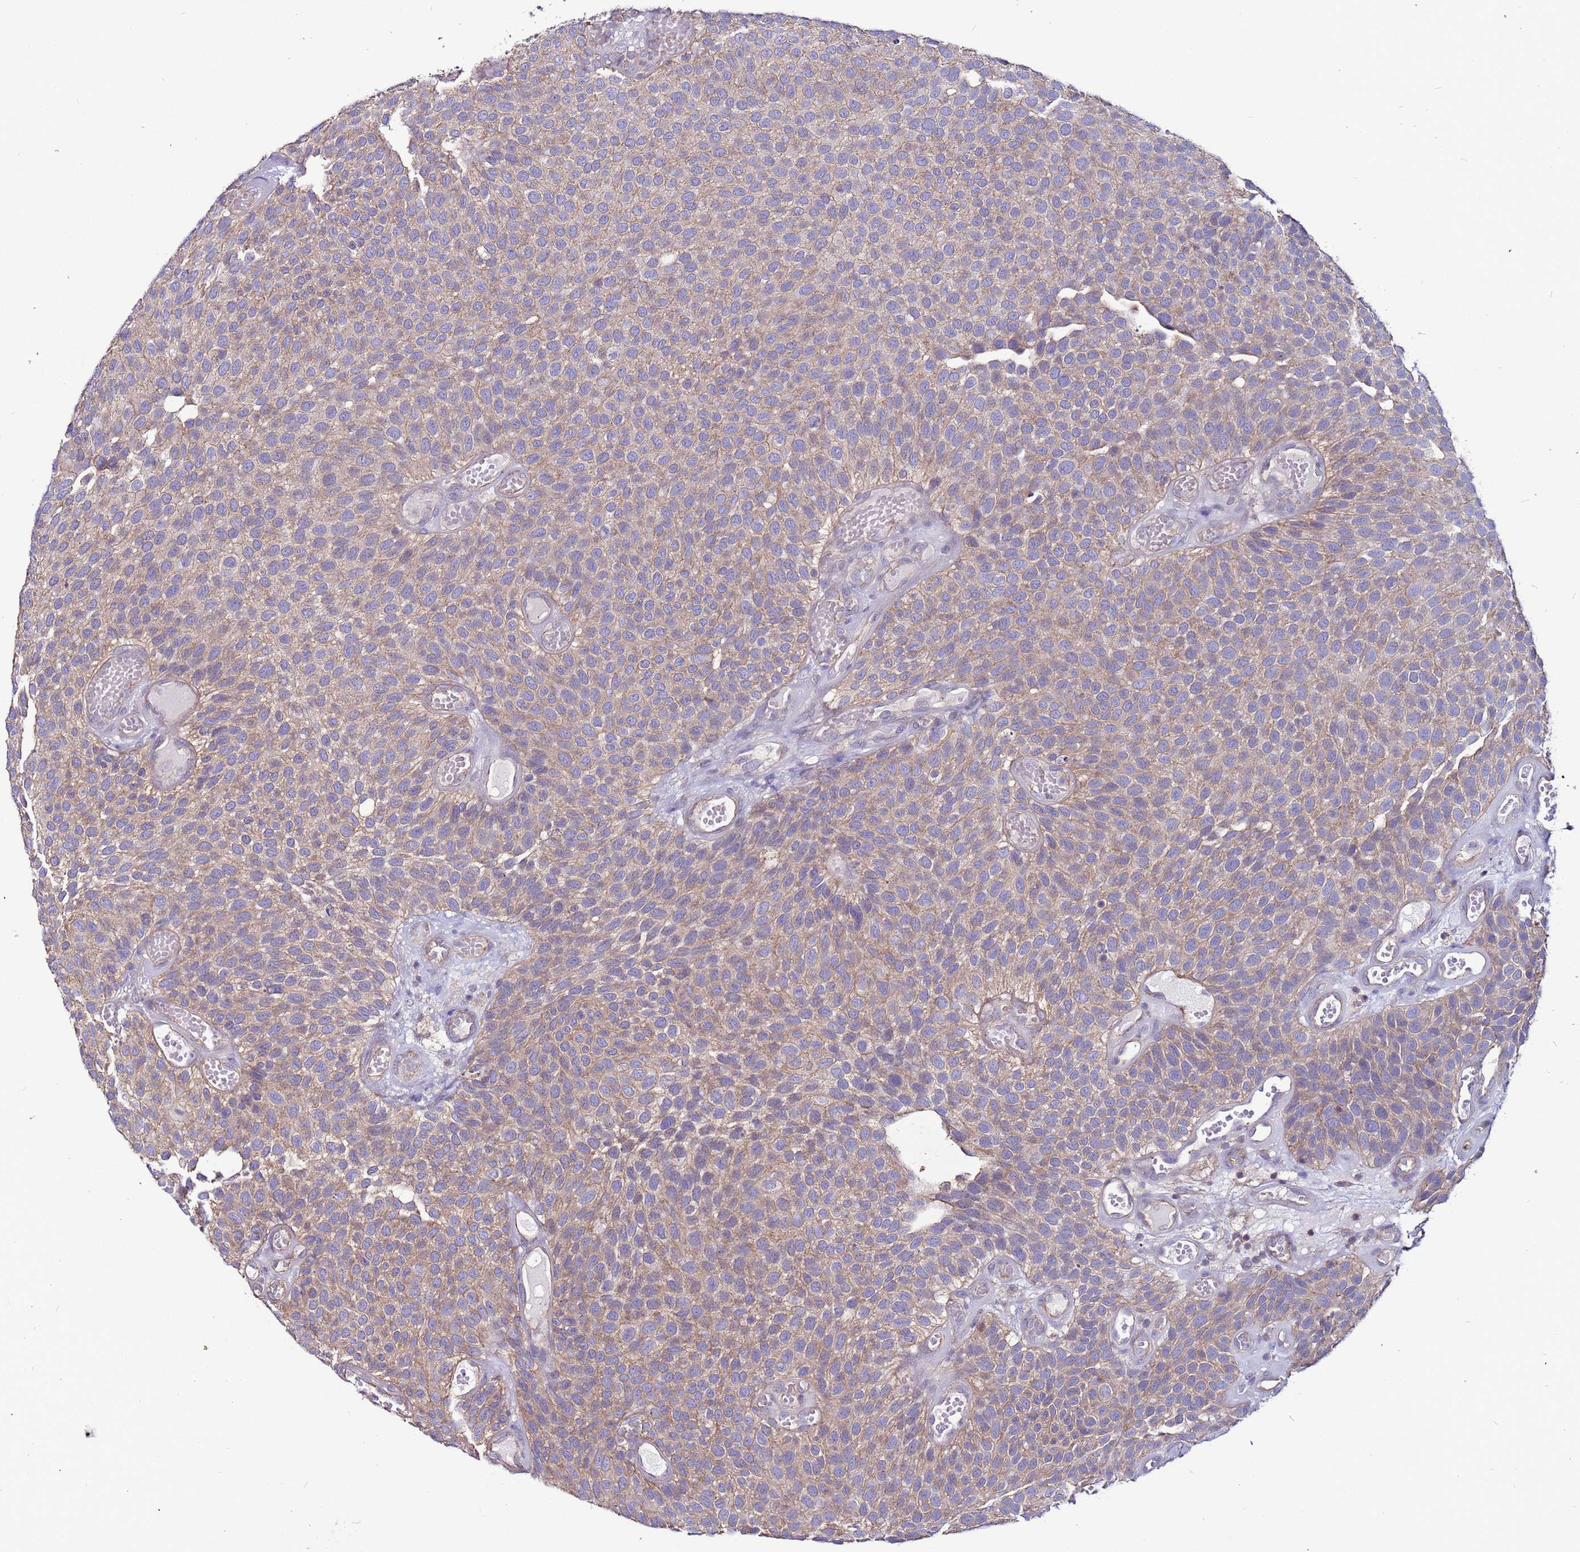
{"staining": {"intensity": "weak", "quantity": "25%-75%", "location": "cytoplasmic/membranous"}, "tissue": "urothelial cancer", "cell_type": "Tumor cells", "image_type": "cancer", "snomed": [{"axis": "morphology", "description": "Urothelial carcinoma, Low grade"}, {"axis": "topography", "description": "Urinary bladder"}], "caption": "IHC (DAB) staining of urothelial cancer exhibits weak cytoplasmic/membranous protein staining in approximately 25%-75% of tumor cells.", "gene": "NRN1L", "patient": {"sex": "male", "age": 89}}